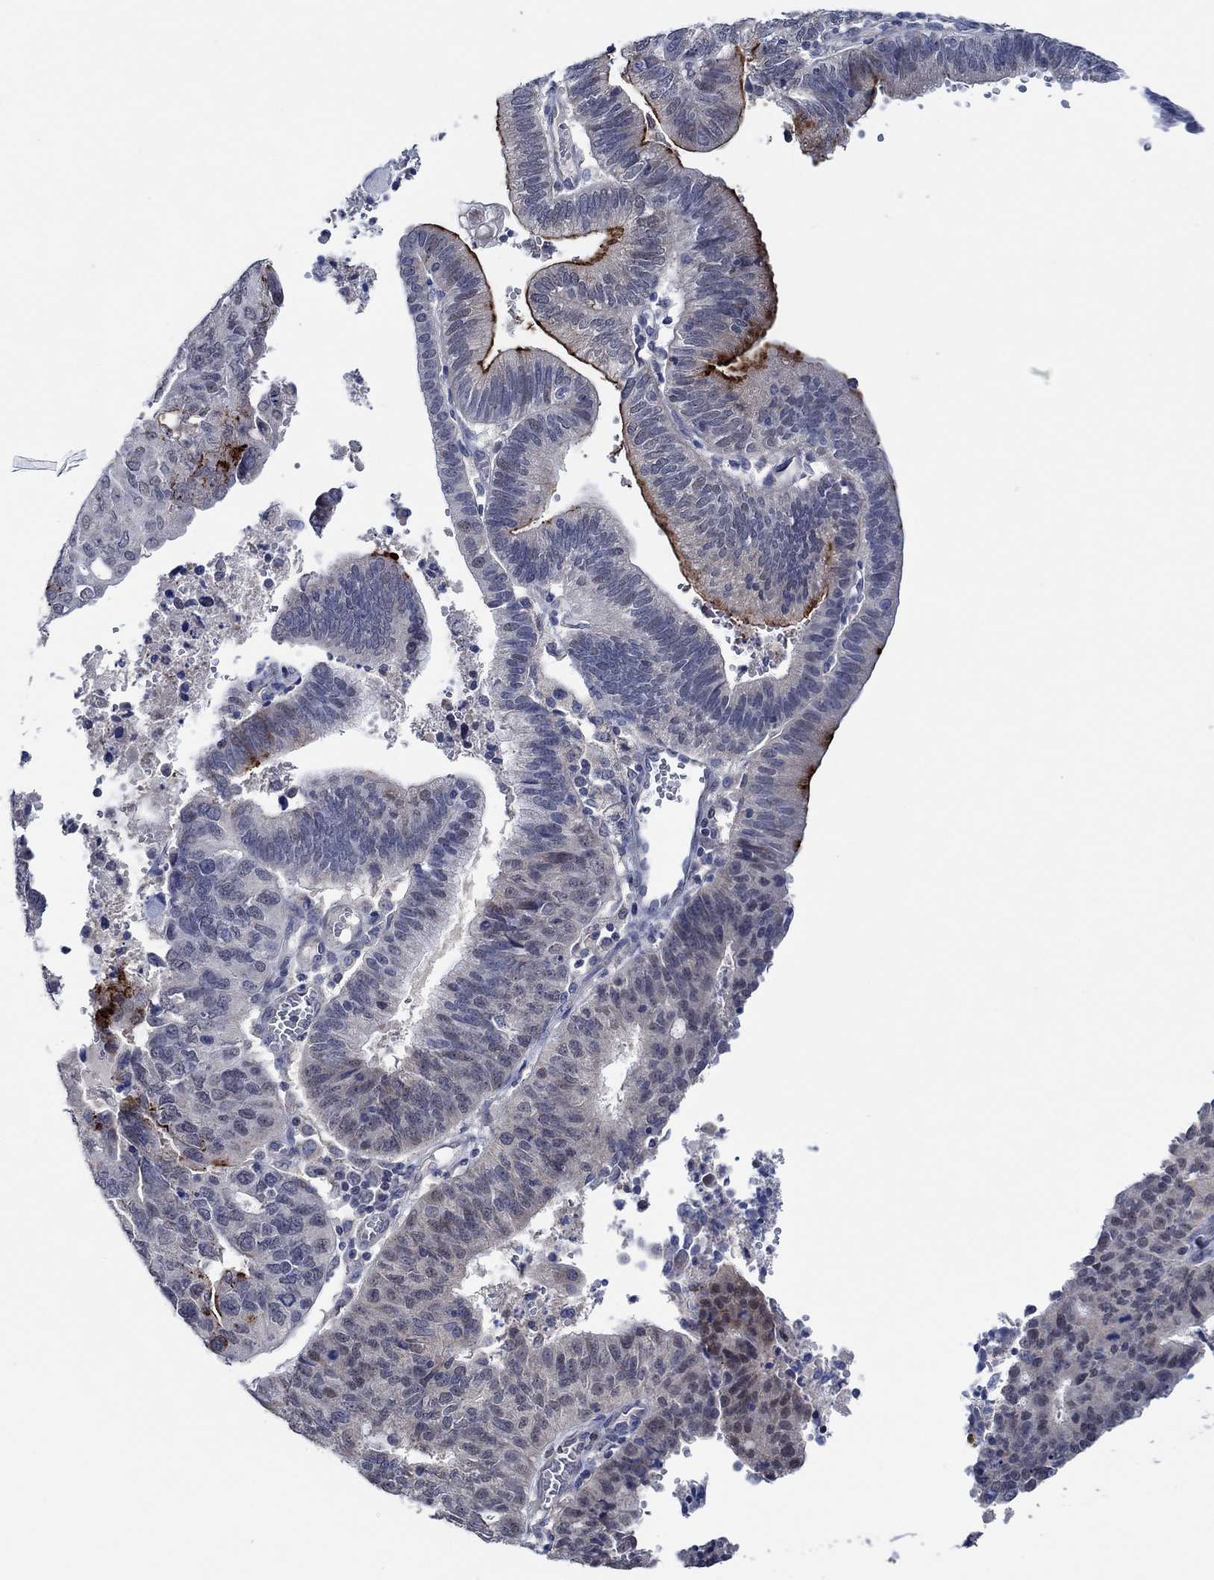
{"staining": {"intensity": "strong", "quantity": "<25%", "location": "cytoplasmic/membranous"}, "tissue": "endometrial cancer", "cell_type": "Tumor cells", "image_type": "cancer", "snomed": [{"axis": "morphology", "description": "Adenocarcinoma, NOS"}, {"axis": "topography", "description": "Endometrium"}], "caption": "This is an image of immunohistochemistry staining of endometrial cancer, which shows strong positivity in the cytoplasmic/membranous of tumor cells.", "gene": "PRRT3", "patient": {"sex": "female", "age": 82}}